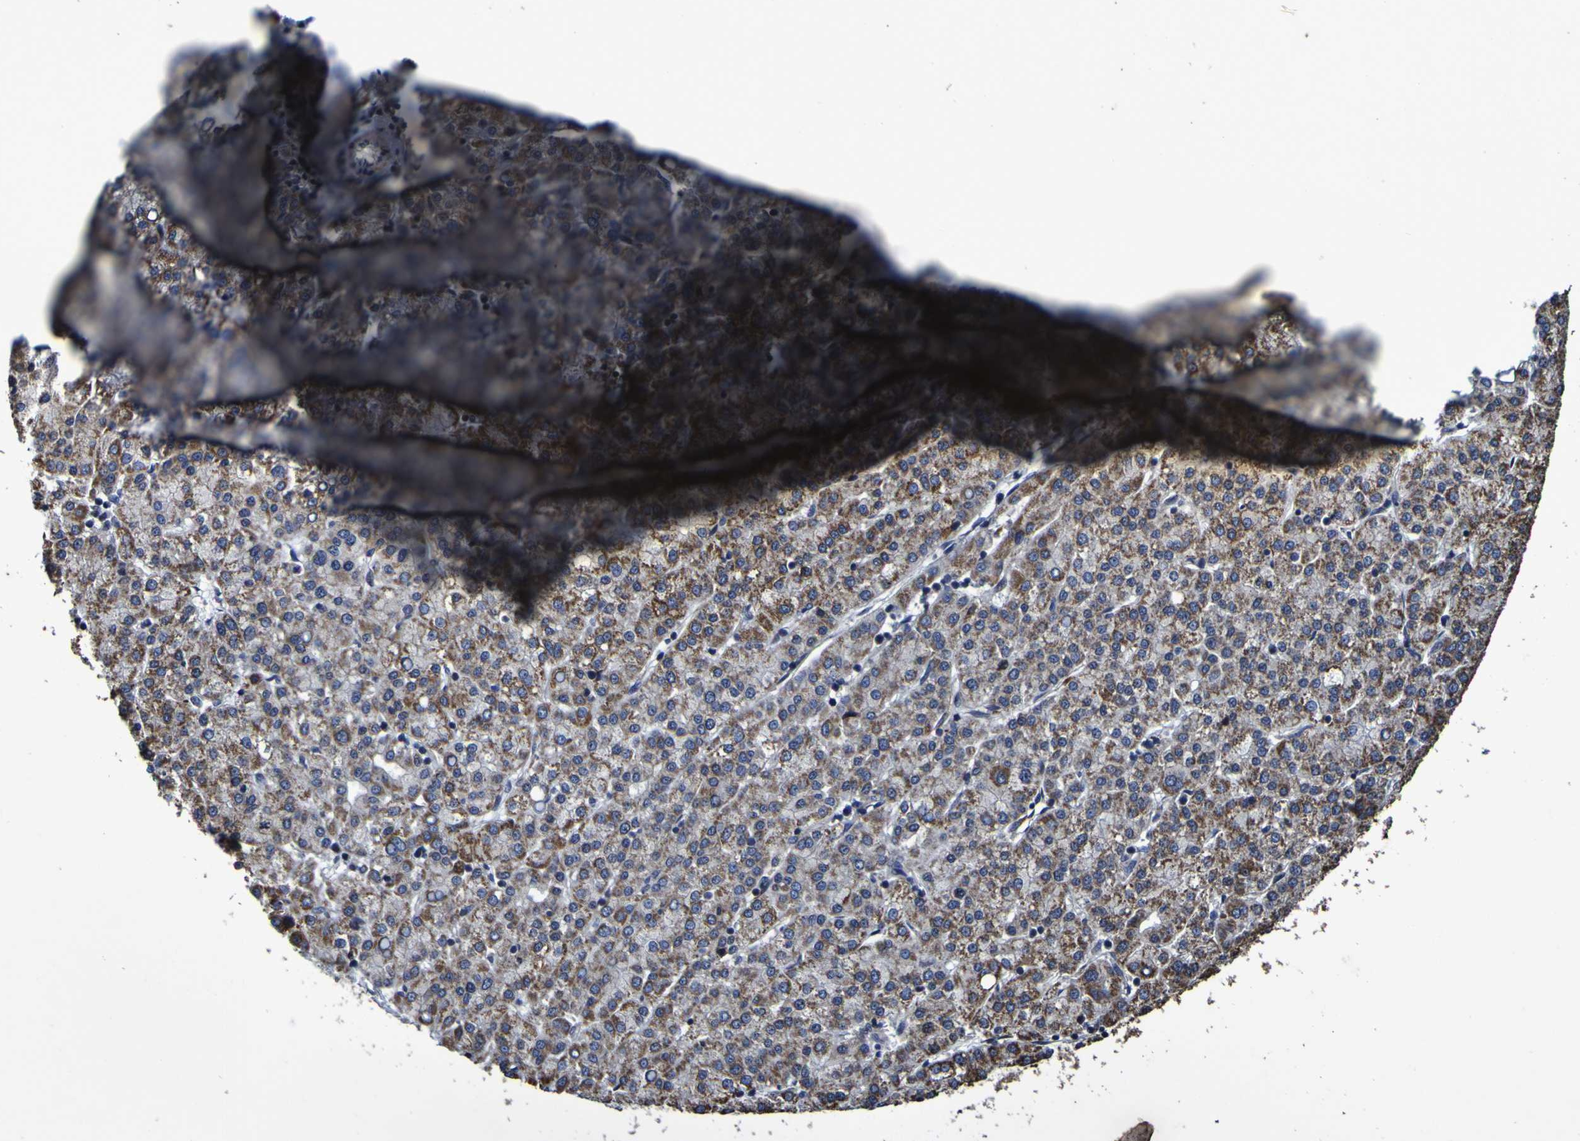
{"staining": {"intensity": "moderate", "quantity": "25%-75%", "location": "cytoplasmic/membranous"}, "tissue": "liver cancer", "cell_type": "Tumor cells", "image_type": "cancer", "snomed": [{"axis": "morphology", "description": "Carcinoma, Hepatocellular, NOS"}, {"axis": "topography", "description": "Liver"}], "caption": "Immunohistochemistry image of human liver hepatocellular carcinoma stained for a protein (brown), which exhibits medium levels of moderate cytoplasmic/membranous expression in about 25%-75% of tumor cells.", "gene": "P3H1", "patient": {"sex": "female", "age": 58}}